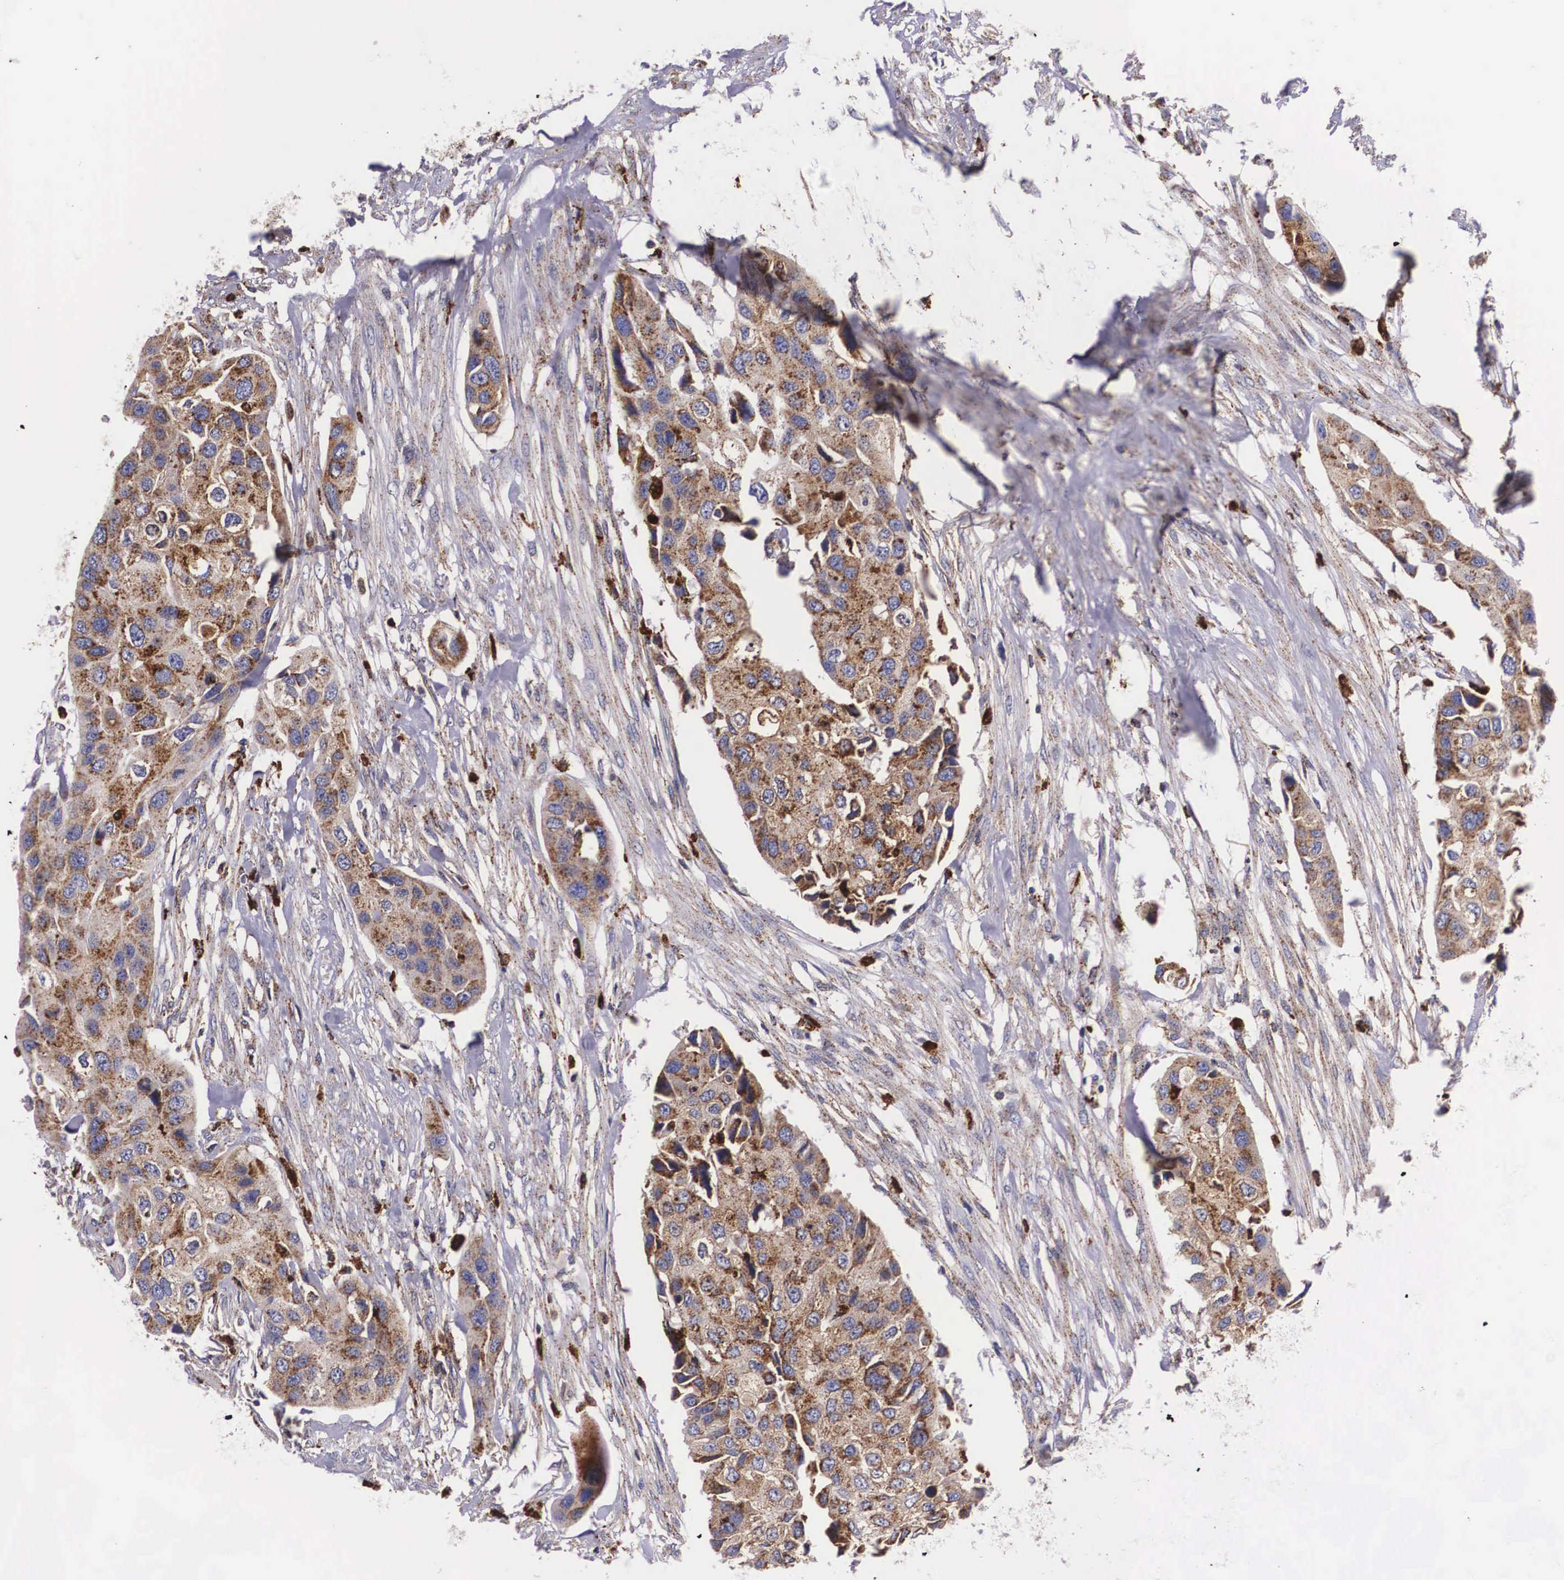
{"staining": {"intensity": "strong", "quantity": ">75%", "location": "cytoplasmic/membranous"}, "tissue": "urothelial cancer", "cell_type": "Tumor cells", "image_type": "cancer", "snomed": [{"axis": "morphology", "description": "Urothelial carcinoma, High grade"}, {"axis": "topography", "description": "Urinary bladder"}], "caption": "Strong cytoplasmic/membranous protein positivity is appreciated in about >75% of tumor cells in urothelial cancer.", "gene": "NAGA", "patient": {"sex": "male", "age": 55}}